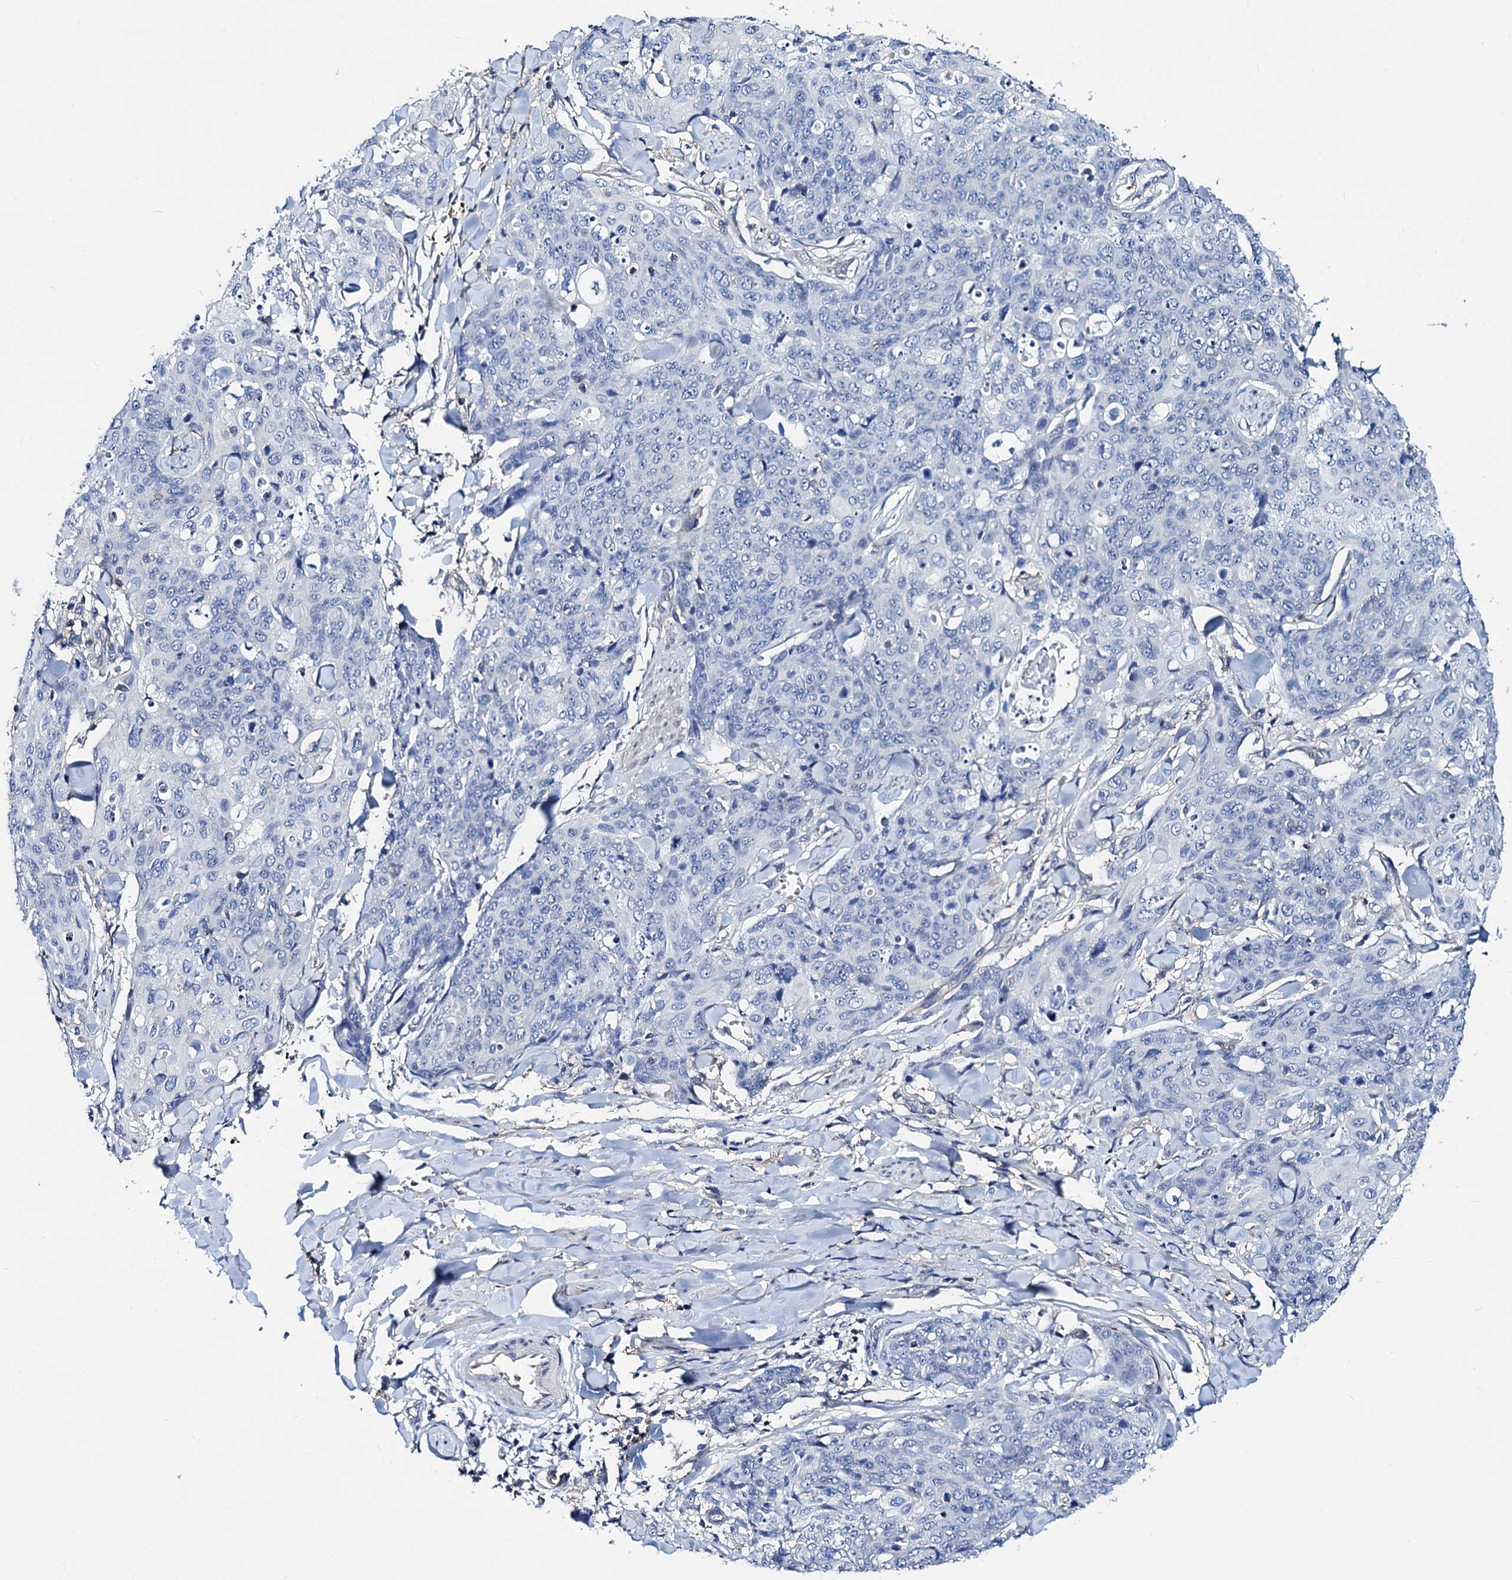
{"staining": {"intensity": "negative", "quantity": "none", "location": "none"}, "tissue": "skin cancer", "cell_type": "Tumor cells", "image_type": "cancer", "snomed": [{"axis": "morphology", "description": "Squamous cell carcinoma, NOS"}, {"axis": "topography", "description": "Skin"}, {"axis": "topography", "description": "Vulva"}], "caption": "There is no significant staining in tumor cells of skin squamous cell carcinoma.", "gene": "GCOM1", "patient": {"sex": "female", "age": 85}}